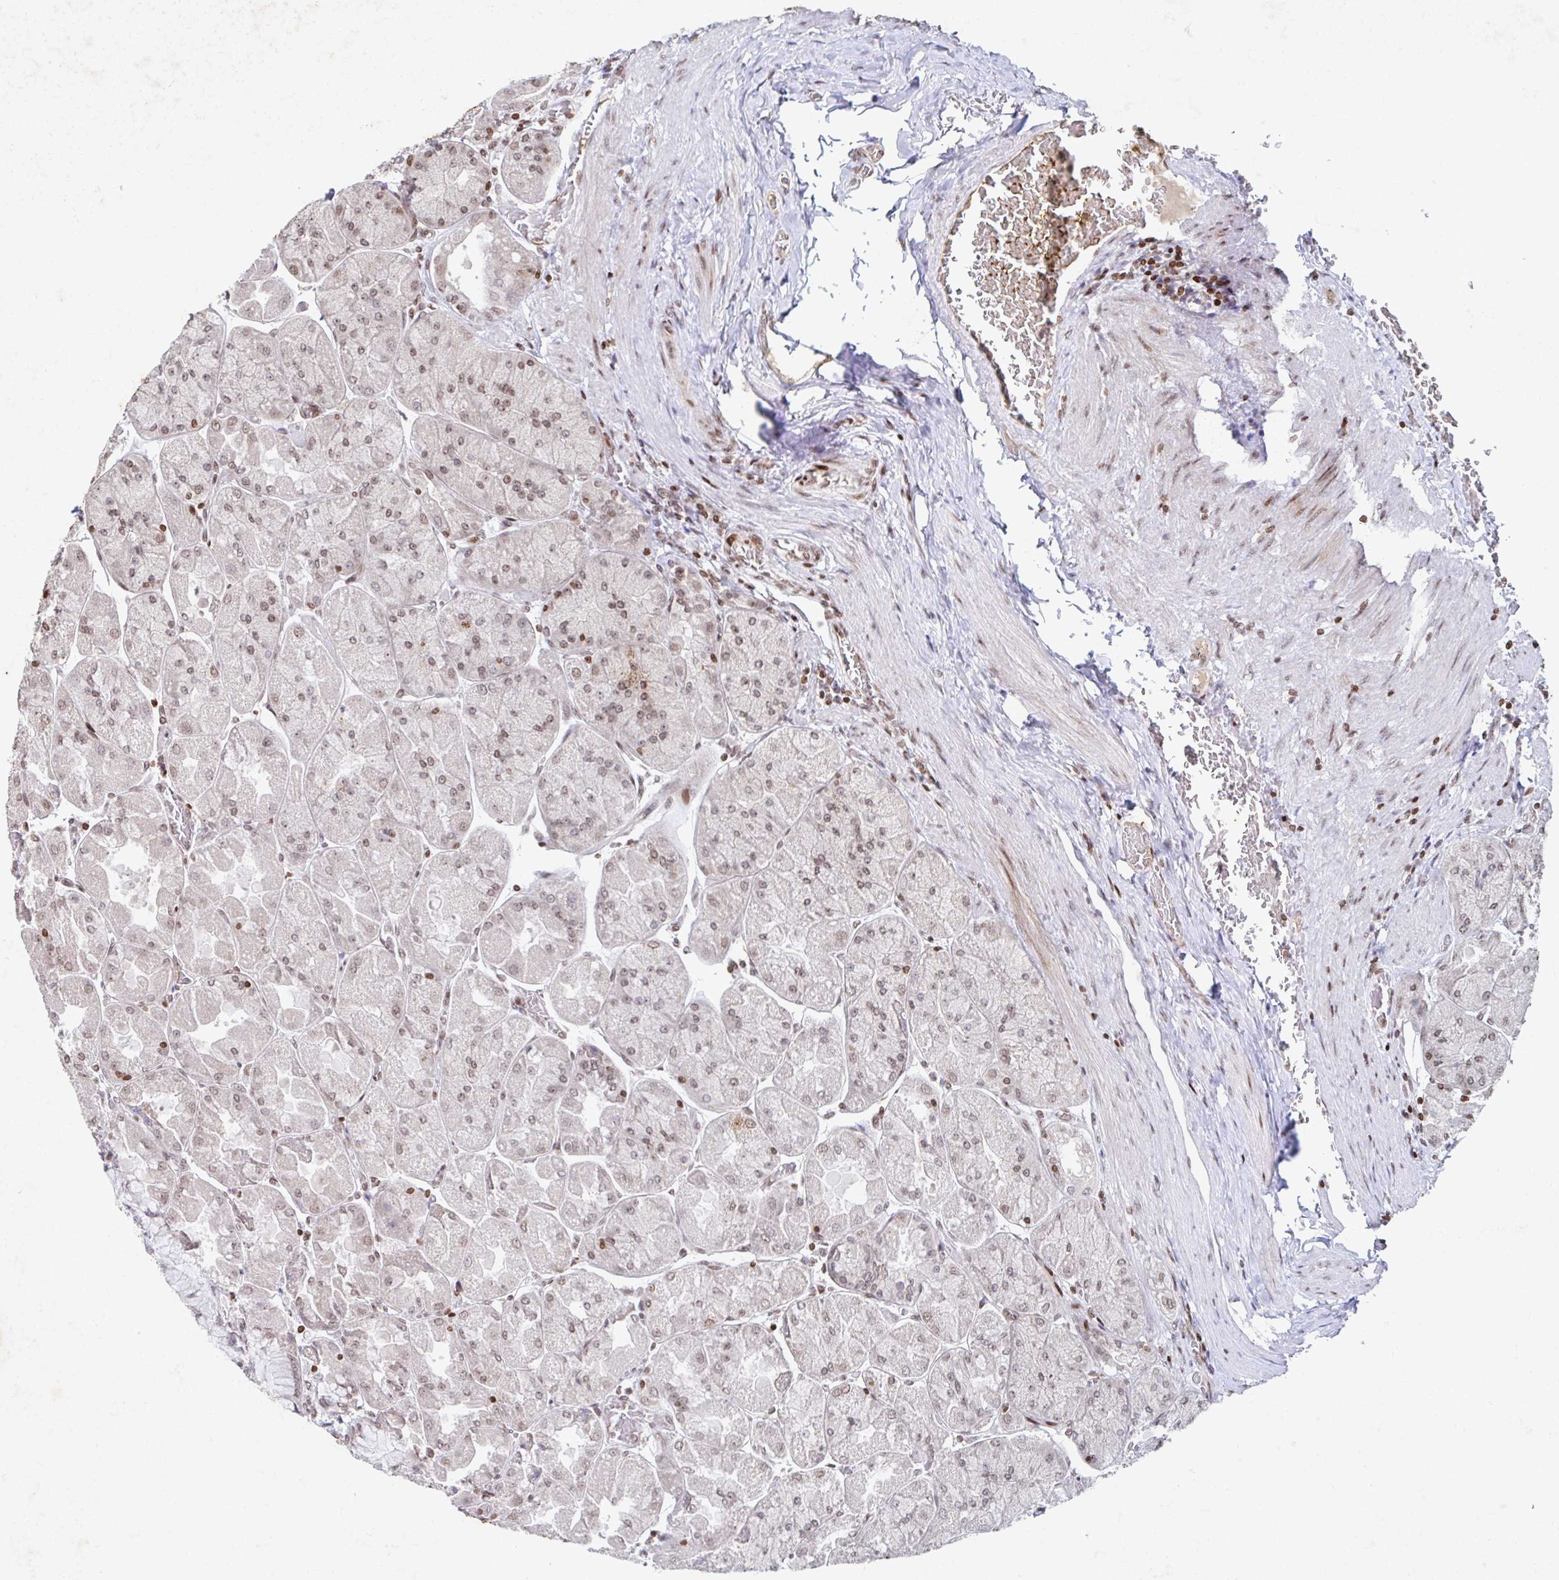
{"staining": {"intensity": "weak", "quantity": ">75%", "location": "nuclear"}, "tissue": "stomach", "cell_type": "Glandular cells", "image_type": "normal", "snomed": [{"axis": "morphology", "description": "Normal tissue, NOS"}, {"axis": "topography", "description": "Stomach"}], "caption": "Immunohistochemical staining of normal stomach demonstrates >75% levels of weak nuclear protein staining in about >75% of glandular cells.", "gene": "C19orf53", "patient": {"sex": "female", "age": 61}}